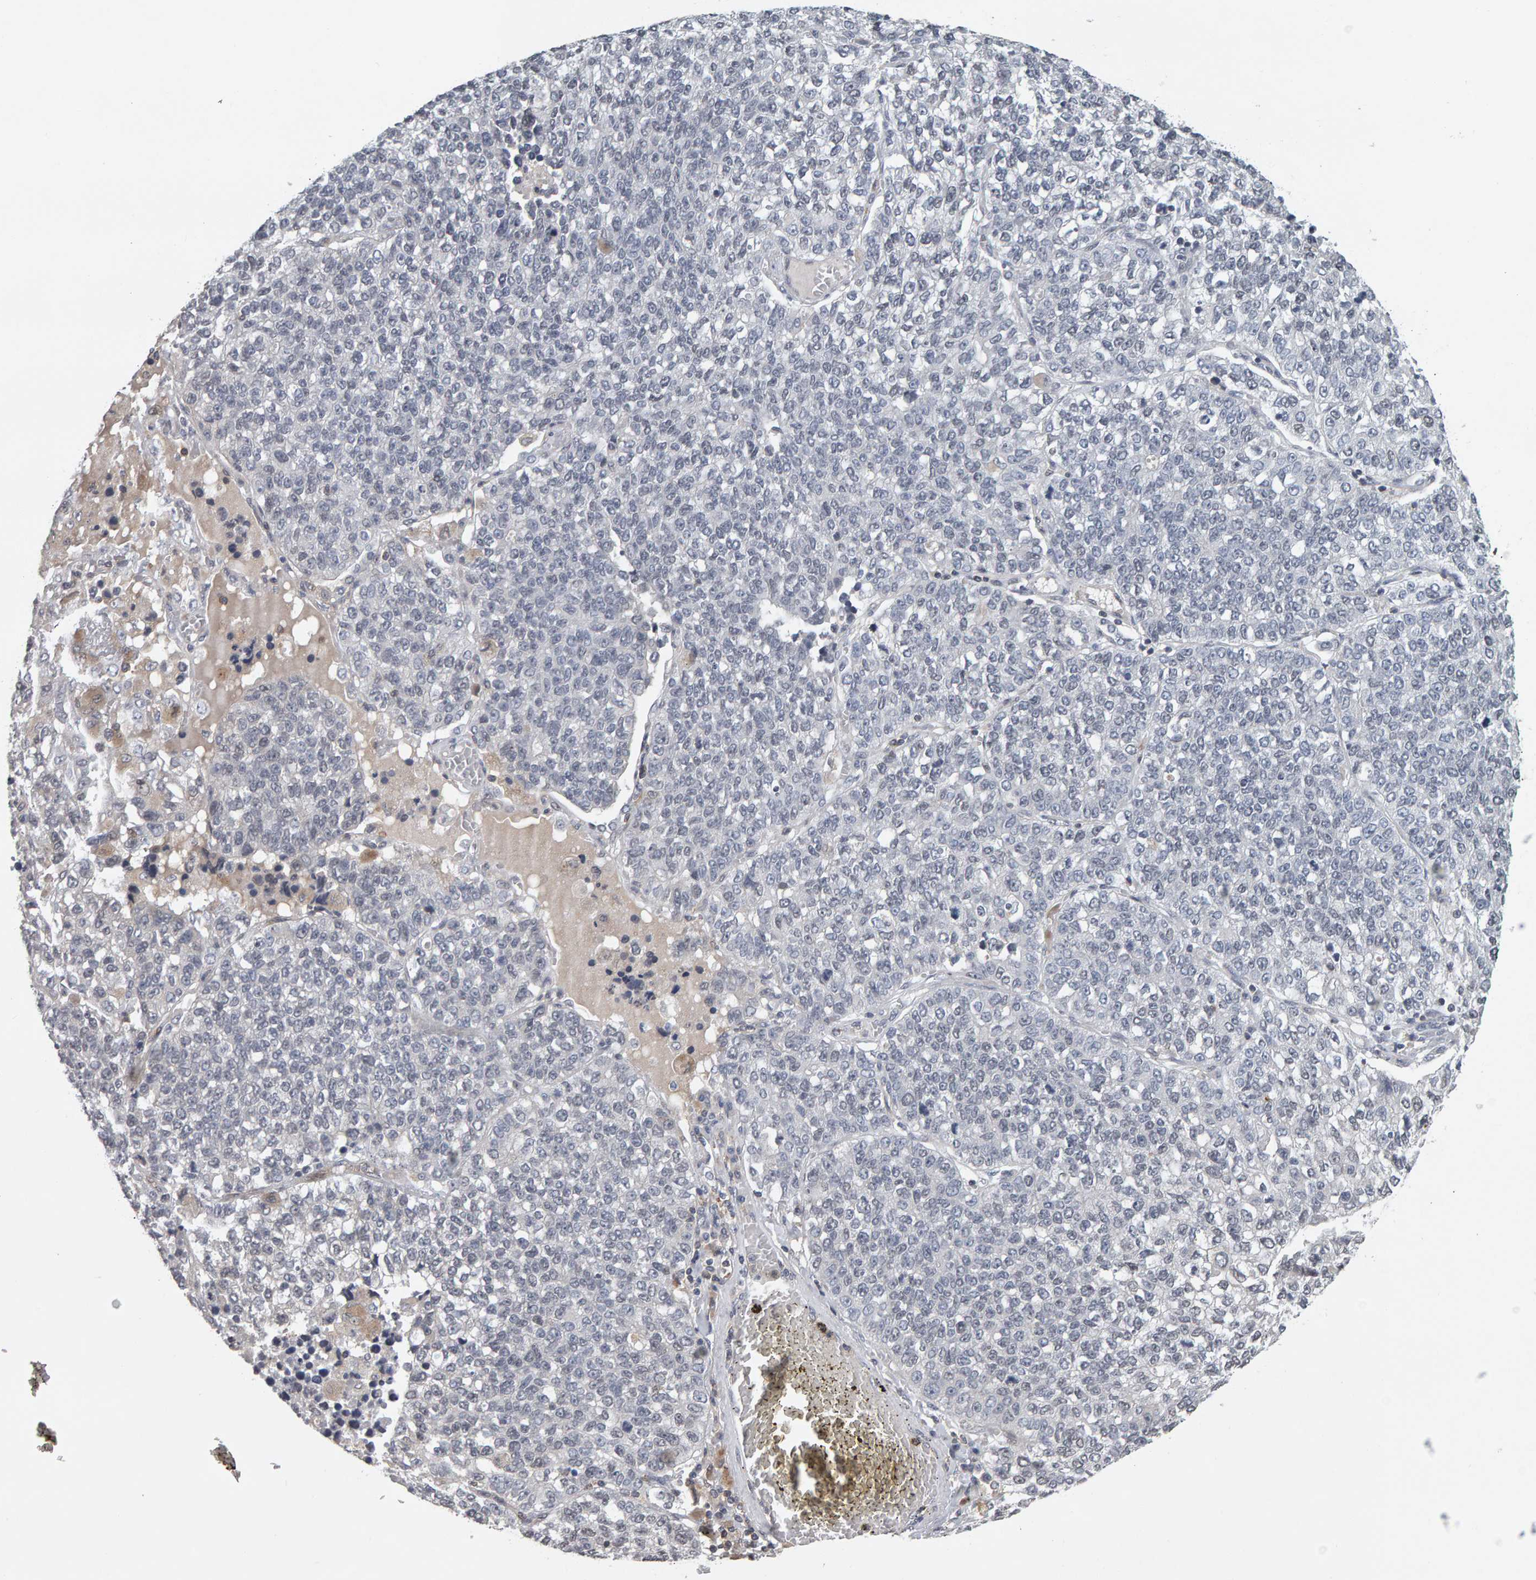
{"staining": {"intensity": "negative", "quantity": "none", "location": "none"}, "tissue": "lung cancer", "cell_type": "Tumor cells", "image_type": "cancer", "snomed": [{"axis": "morphology", "description": "Adenocarcinoma, NOS"}, {"axis": "topography", "description": "Lung"}], "caption": "The image shows no staining of tumor cells in lung cancer.", "gene": "TEFM", "patient": {"sex": "male", "age": 49}}